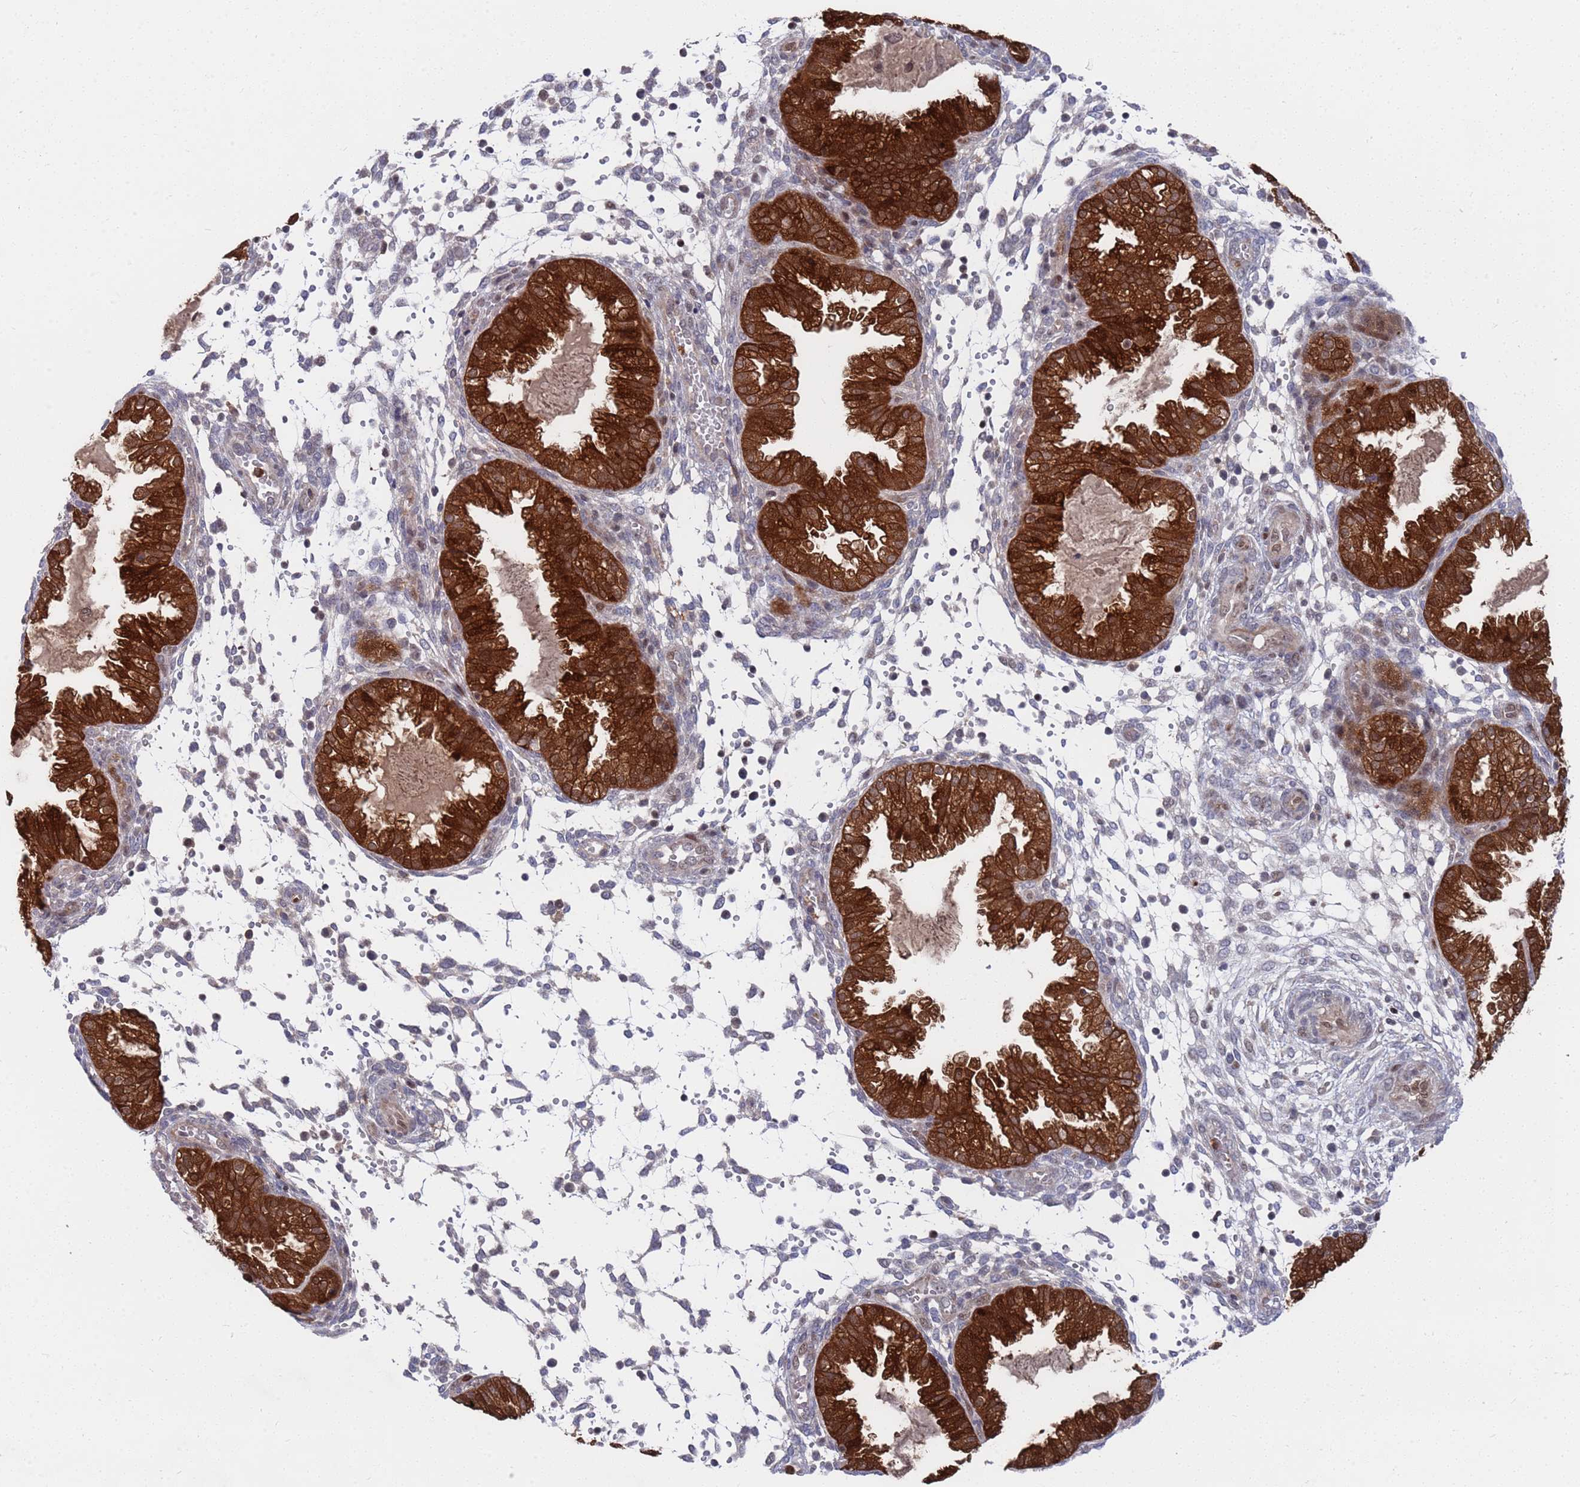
{"staining": {"intensity": "negative", "quantity": "none", "location": "none"}, "tissue": "endometrium", "cell_type": "Cells in endometrial stroma", "image_type": "normal", "snomed": [{"axis": "morphology", "description": "Normal tissue, NOS"}, {"axis": "topography", "description": "Endometrium"}], "caption": "DAB immunohistochemical staining of normal endometrium exhibits no significant expression in cells in endometrial stroma.", "gene": "TMBIM6", "patient": {"sex": "female", "age": 33}}